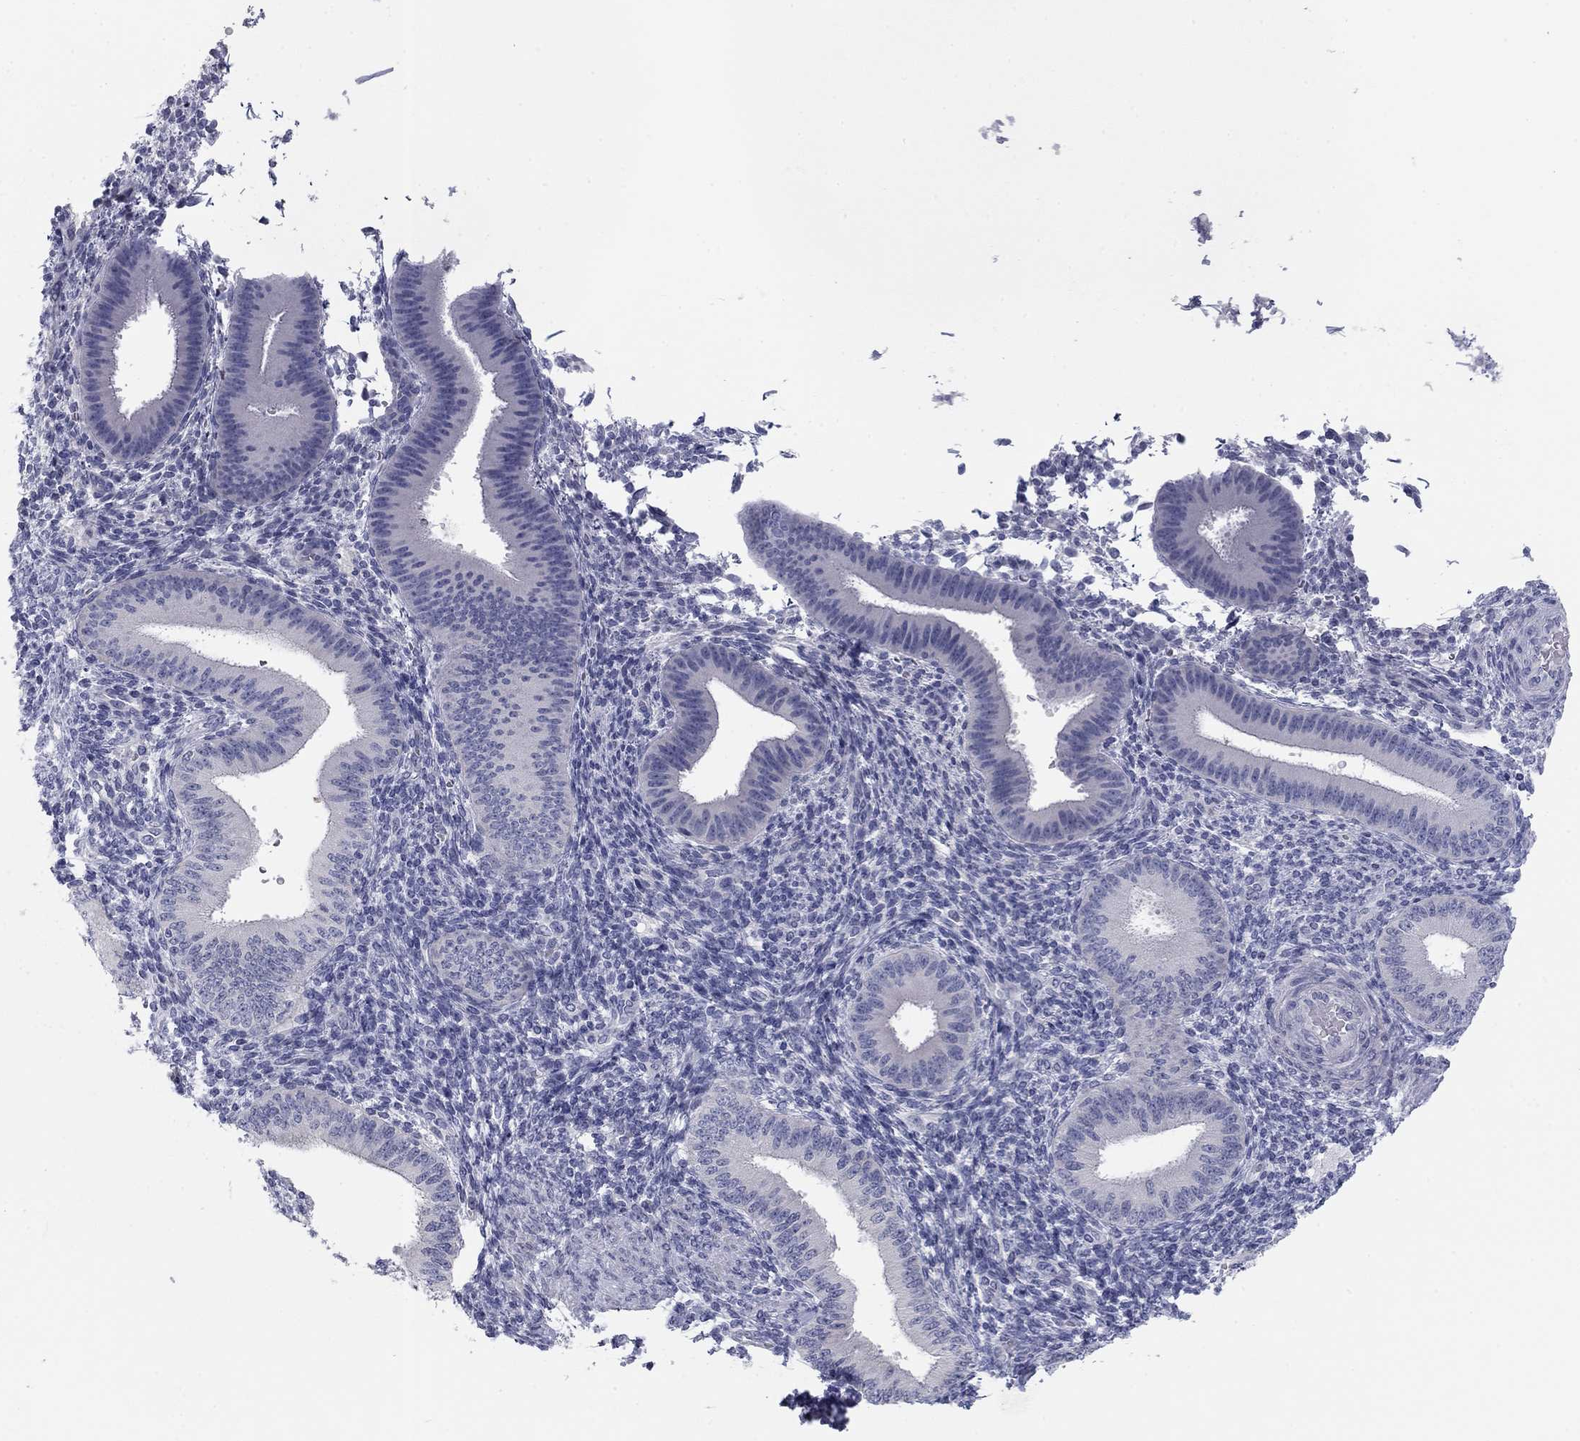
{"staining": {"intensity": "negative", "quantity": "none", "location": "none"}, "tissue": "endometrium", "cell_type": "Cells in endometrial stroma", "image_type": "normal", "snomed": [{"axis": "morphology", "description": "Normal tissue, NOS"}, {"axis": "topography", "description": "Endometrium"}], "caption": "DAB (3,3'-diaminobenzidine) immunohistochemical staining of unremarkable human endometrium shows no significant expression in cells in endometrial stroma. The staining is performed using DAB brown chromogen with nuclei counter-stained in using hematoxylin.", "gene": "CALB1", "patient": {"sex": "female", "age": 39}}